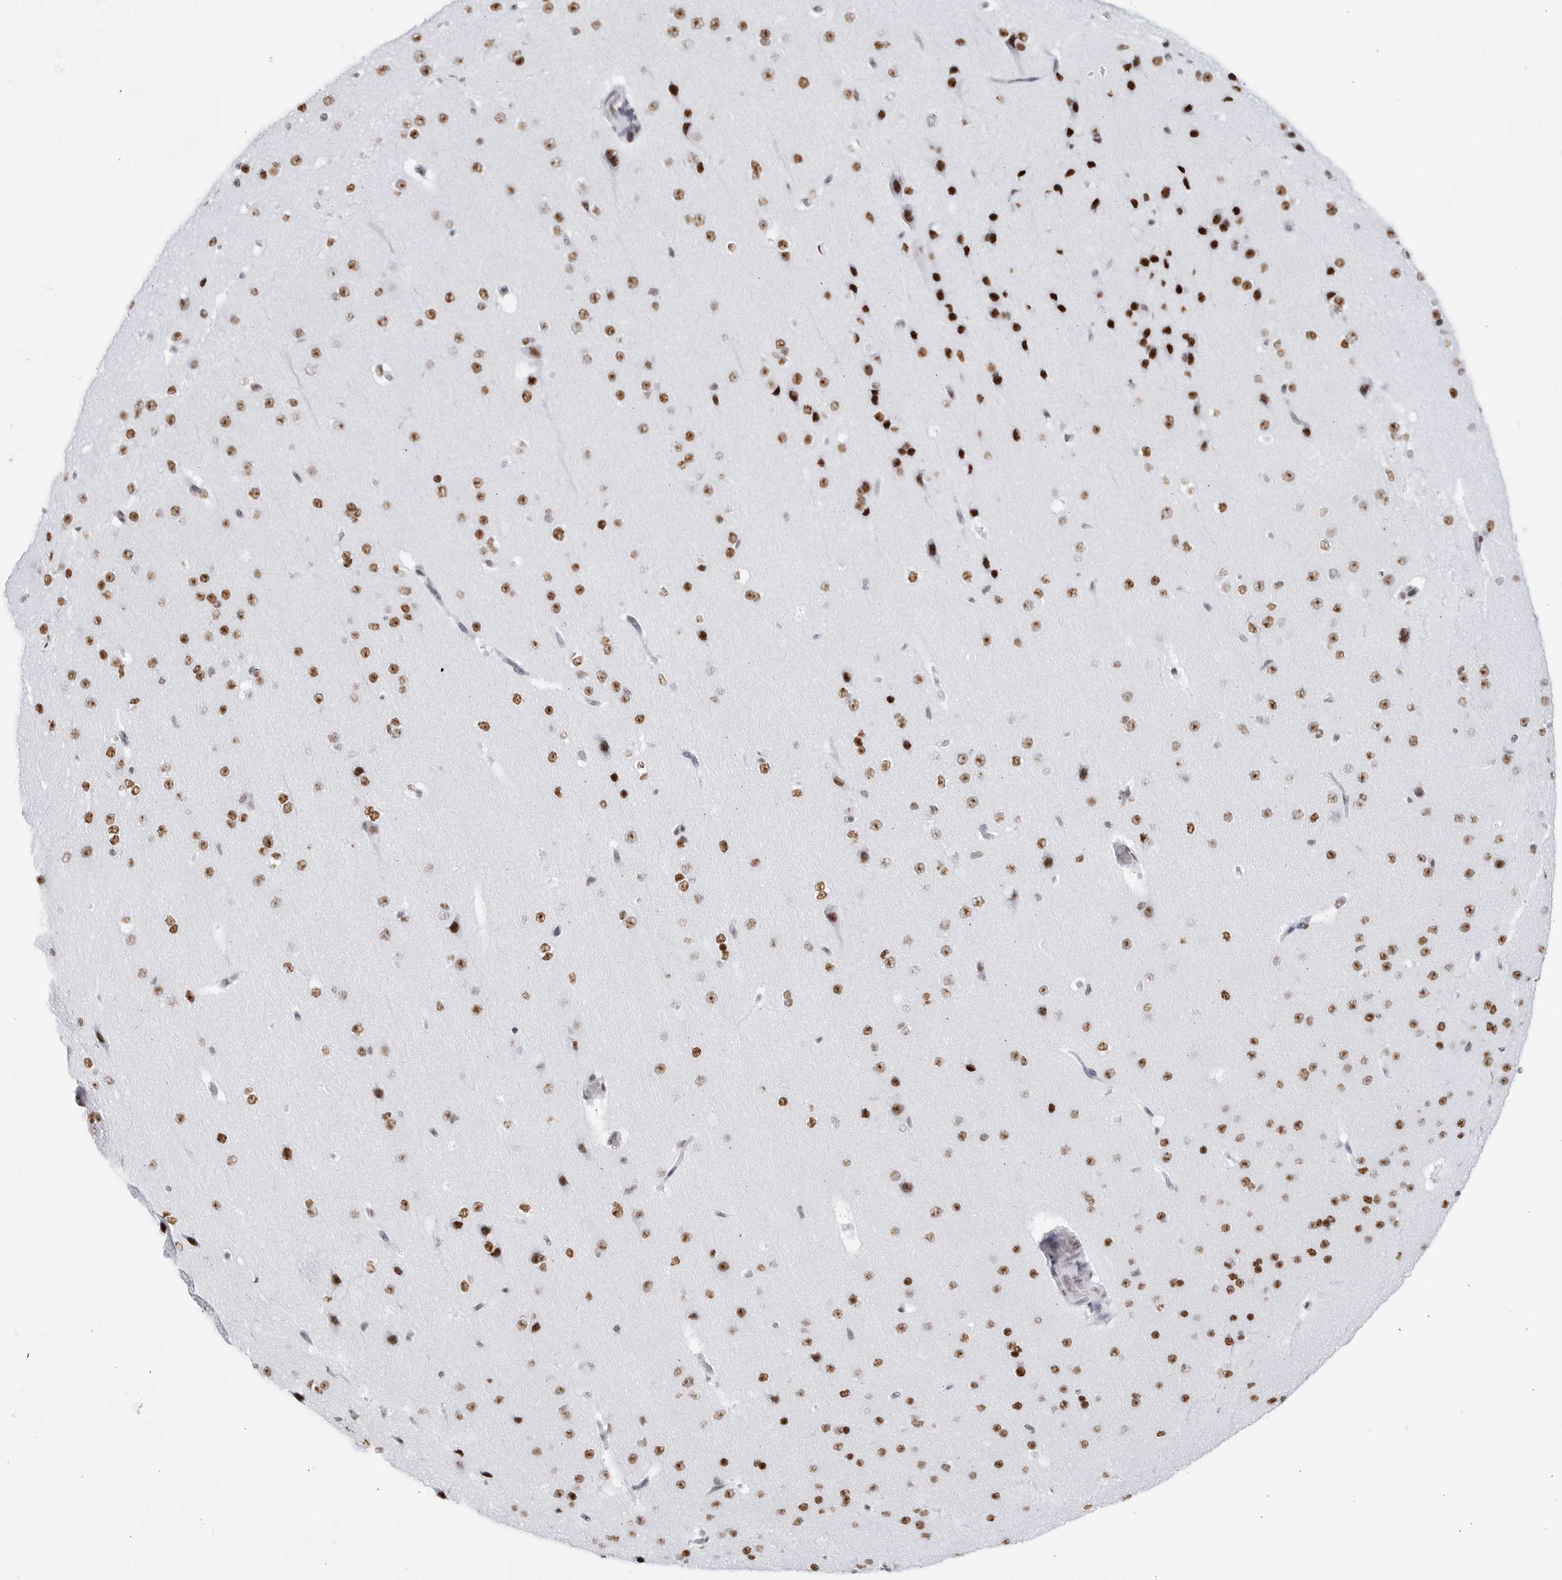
{"staining": {"intensity": "negative", "quantity": "none", "location": "none"}, "tissue": "cerebral cortex", "cell_type": "Endothelial cells", "image_type": "normal", "snomed": [{"axis": "morphology", "description": "Normal tissue, NOS"}, {"axis": "morphology", "description": "Developmental malformation"}, {"axis": "topography", "description": "Cerebral cortex"}], "caption": "A high-resolution micrograph shows immunohistochemistry staining of unremarkable cerebral cortex, which shows no significant staining in endothelial cells. (DAB immunohistochemistry visualized using brightfield microscopy, high magnification).", "gene": "HP1BP3", "patient": {"sex": "female", "age": 30}}